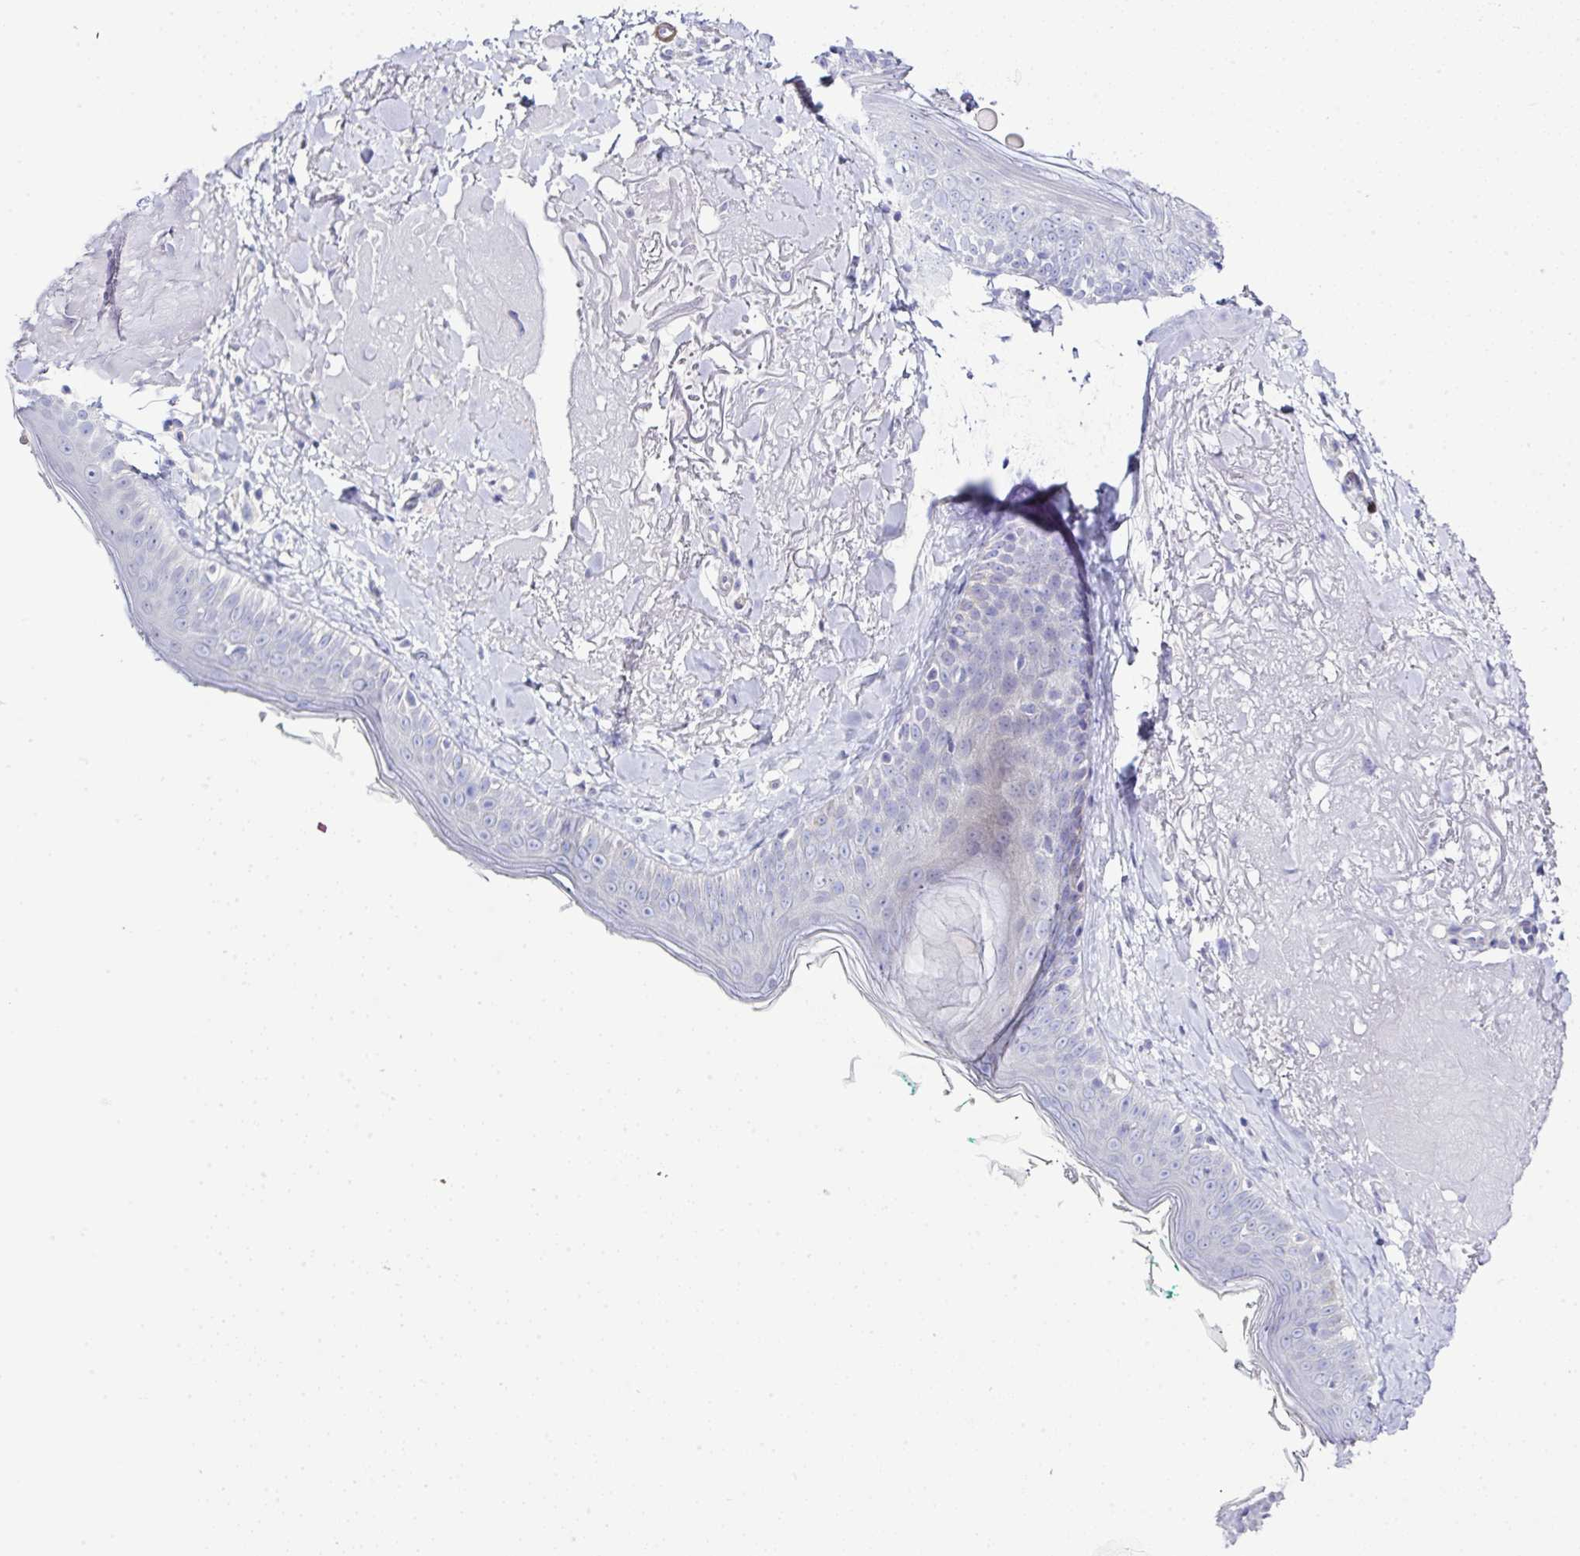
{"staining": {"intensity": "negative", "quantity": "none", "location": "none"}, "tissue": "skin", "cell_type": "Fibroblasts", "image_type": "normal", "snomed": [{"axis": "morphology", "description": "Normal tissue, NOS"}, {"axis": "topography", "description": "Skin"}], "caption": "Skin stained for a protein using immunohistochemistry shows no staining fibroblasts.", "gene": "MED11", "patient": {"sex": "male", "age": 73}}